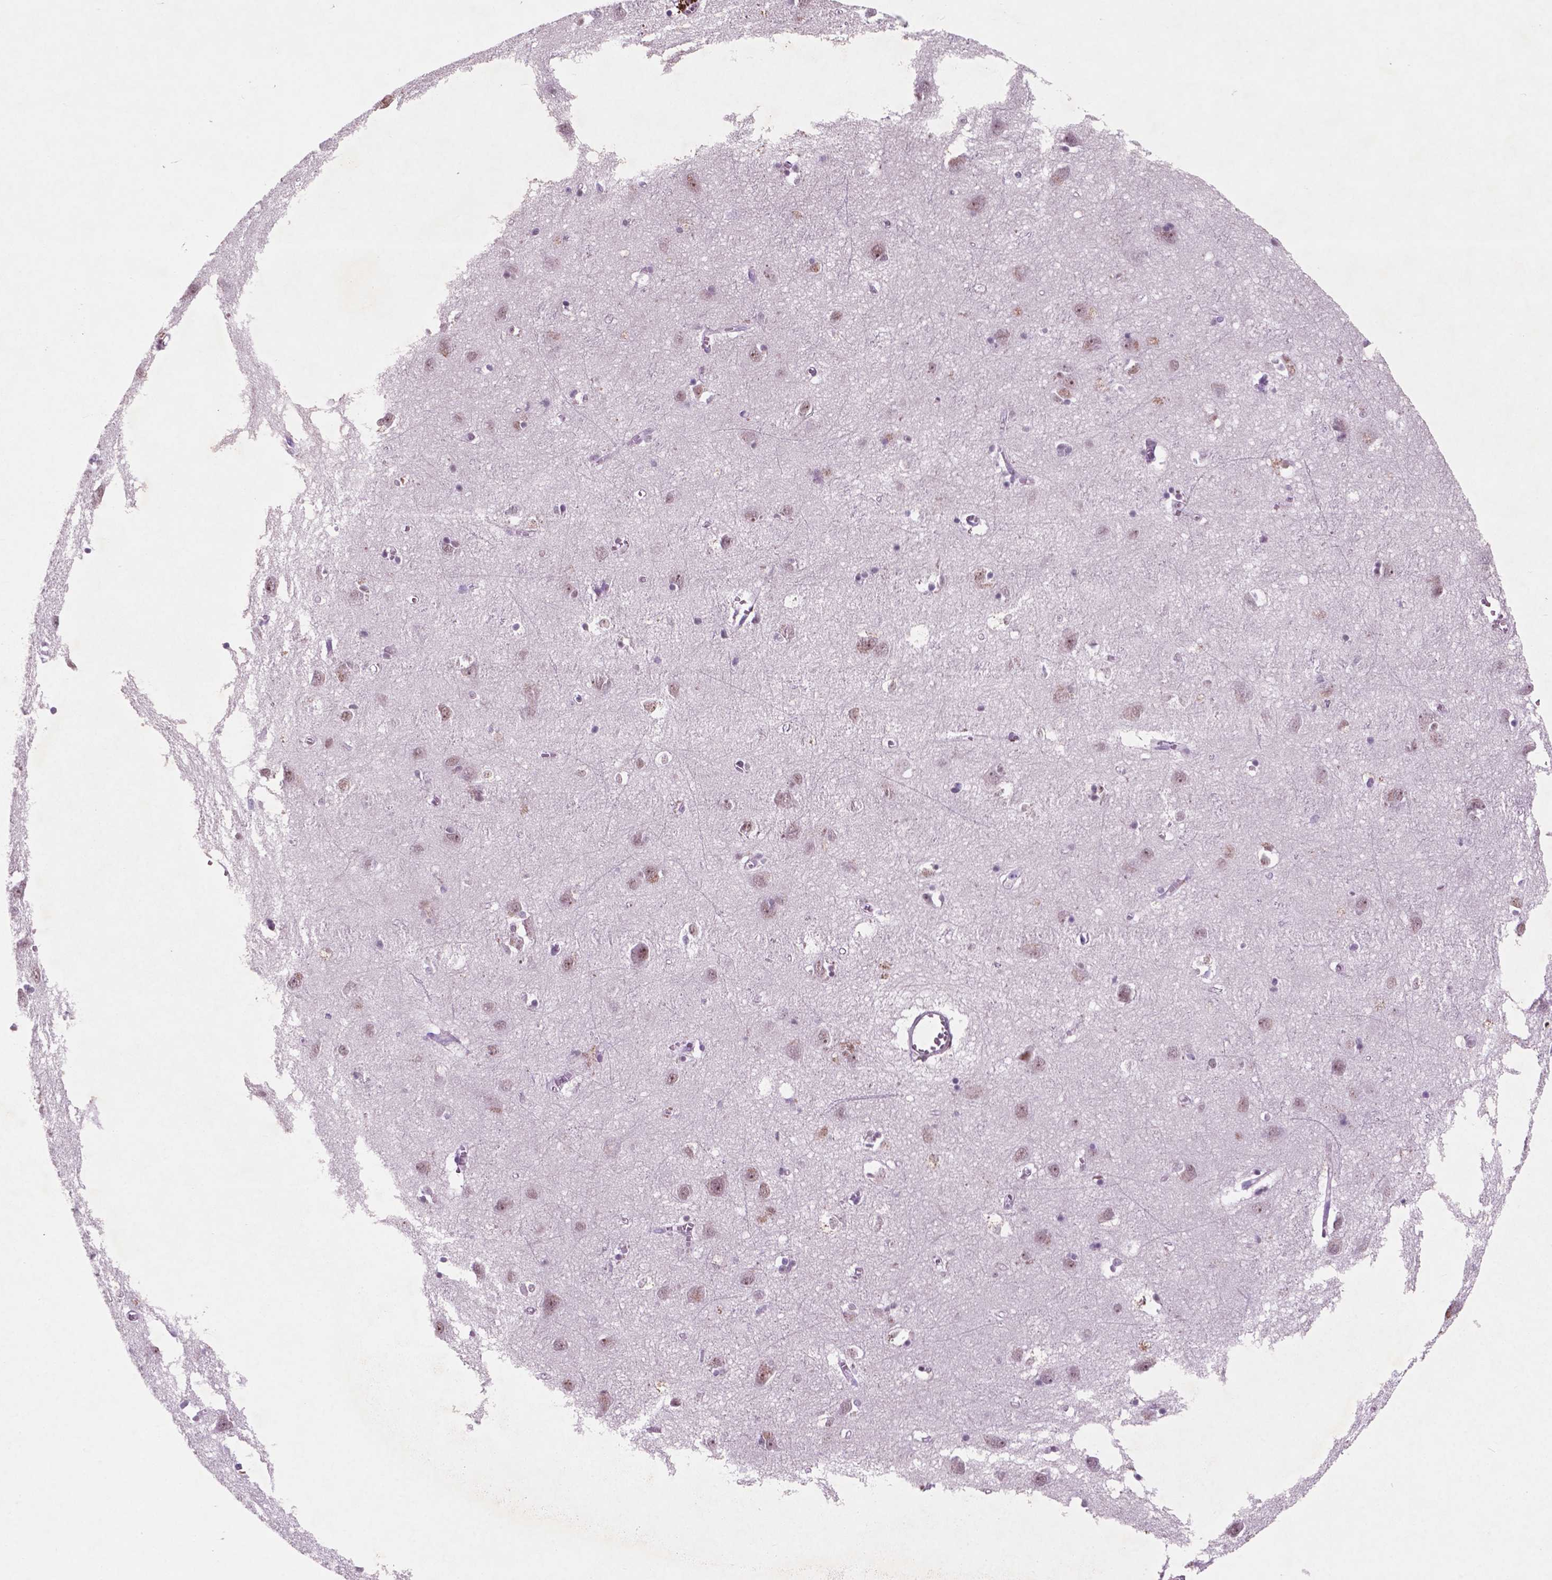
{"staining": {"intensity": "moderate", "quantity": ">75%", "location": "nuclear"}, "tissue": "cerebral cortex", "cell_type": "Endothelial cells", "image_type": "normal", "snomed": [{"axis": "morphology", "description": "Normal tissue, NOS"}, {"axis": "topography", "description": "Cerebral cortex"}], "caption": "Approximately >75% of endothelial cells in benign human cerebral cortex exhibit moderate nuclear protein expression as visualized by brown immunohistochemical staining.", "gene": "CTR9", "patient": {"sex": "male", "age": 70}}